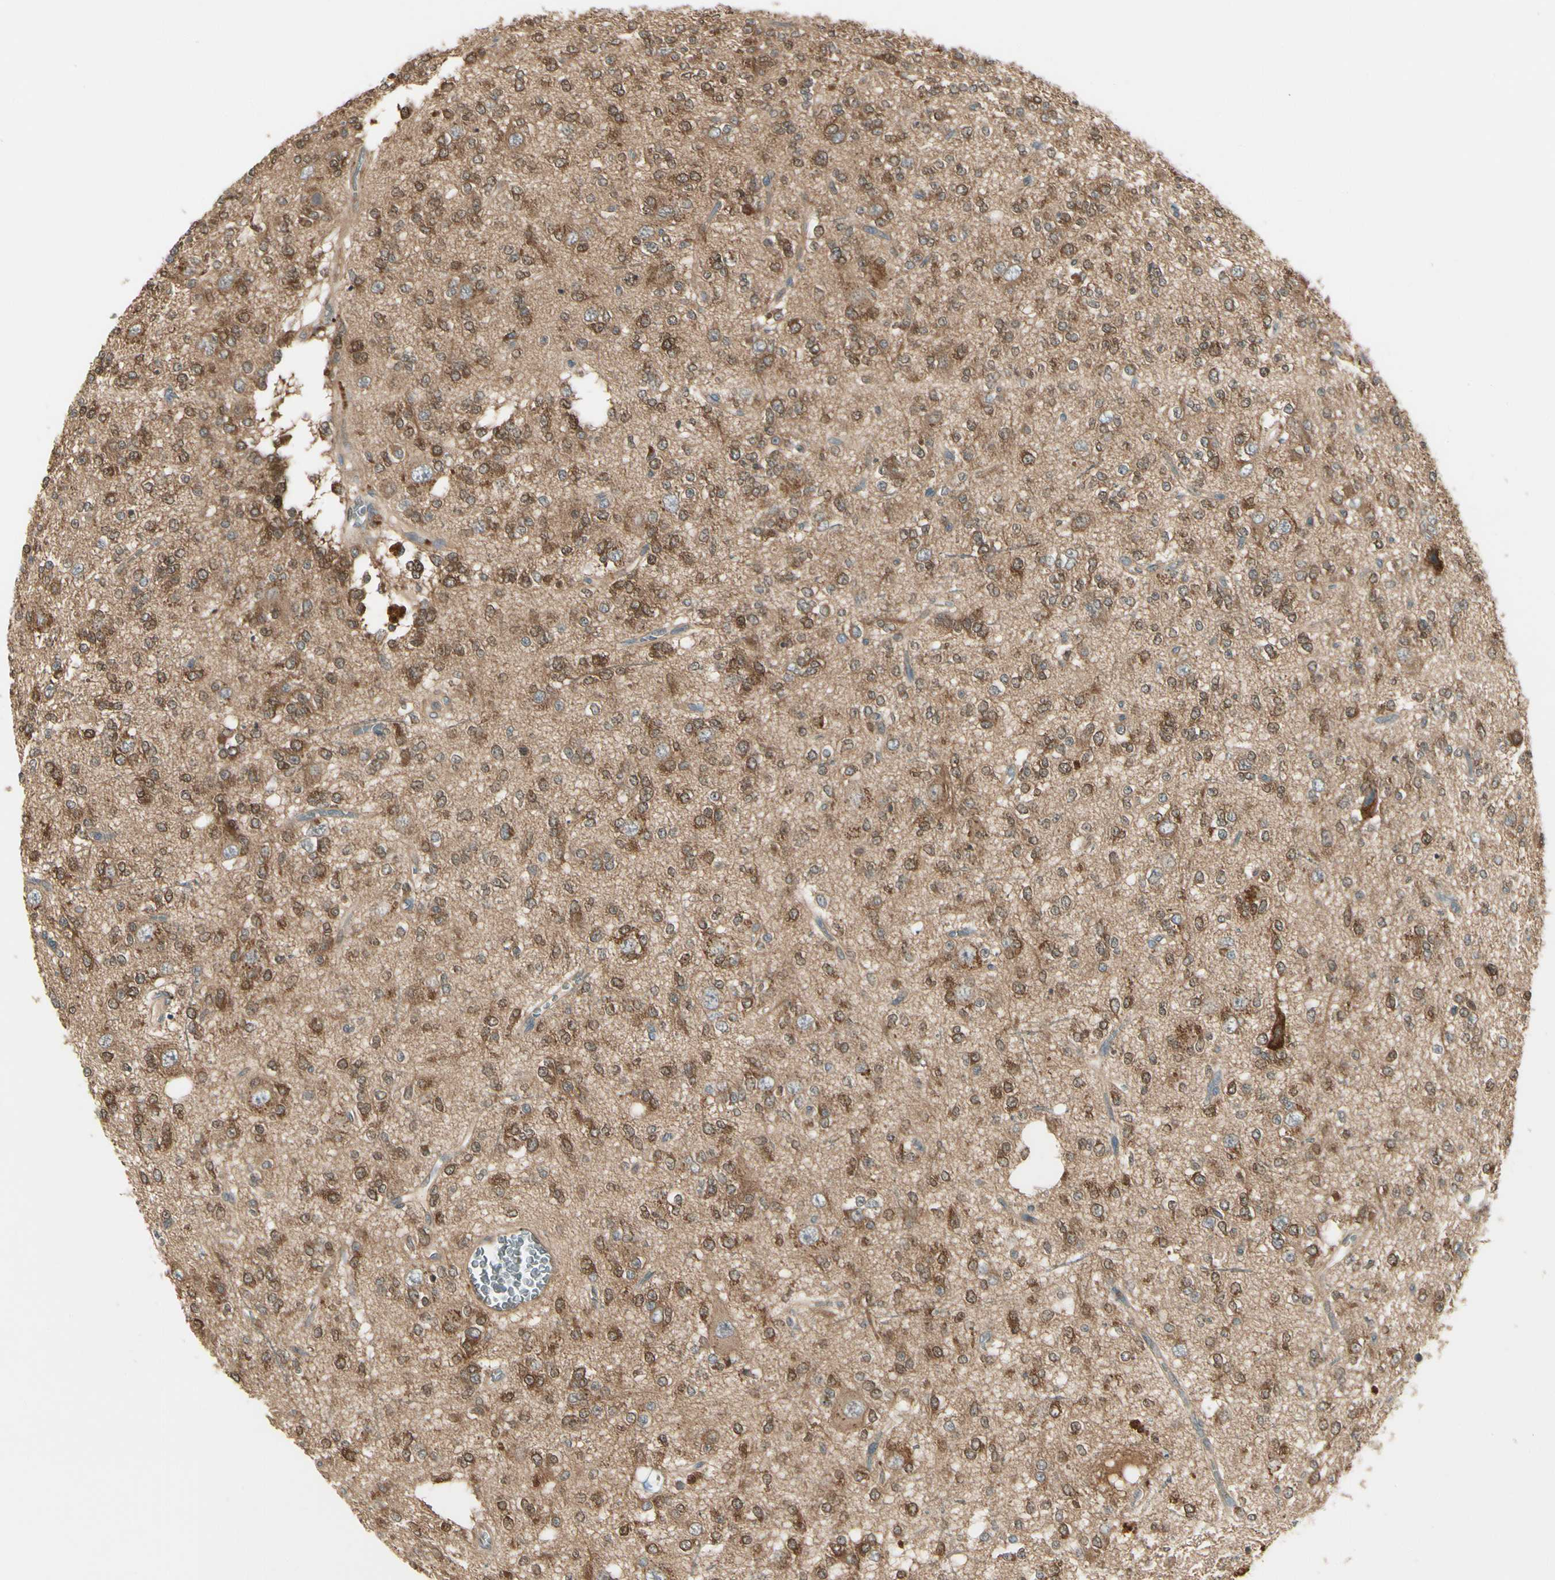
{"staining": {"intensity": "strong", "quantity": ">75%", "location": "cytoplasmic/membranous,nuclear"}, "tissue": "glioma", "cell_type": "Tumor cells", "image_type": "cancer", "snomed": [{"axis": "morphology", "description": "Glioma, malignant, Low grade"}, {"axis": "topography", "description": "Brain"}], "caption": "Glioma stained with a protein marker demonstrates strong staining in tumor cells.", "gene": "NME1-NME2", "patient": {"sex": "male", "age": 38}}